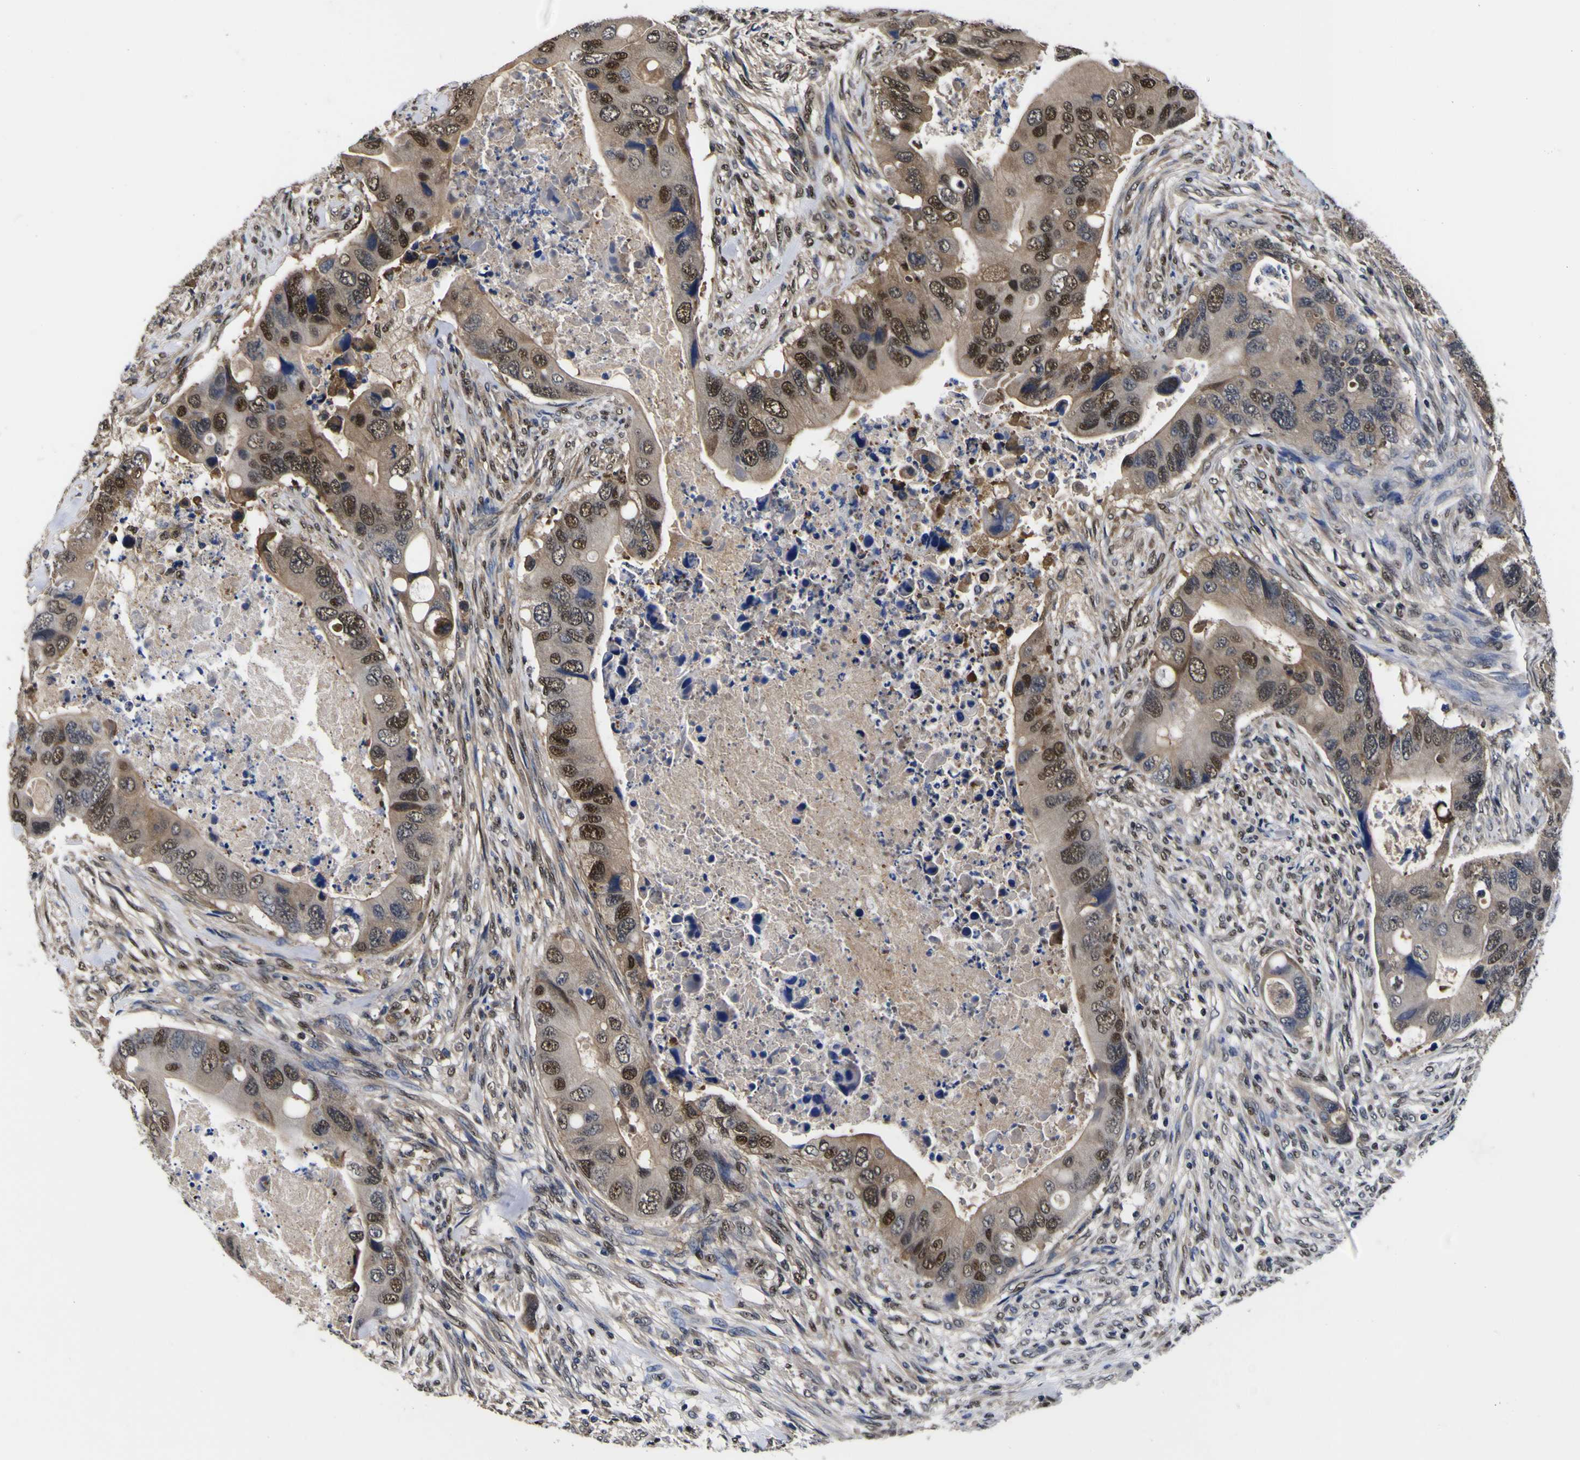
{"staining": {"intensity": "strong", "quantity": "25%-75%", "location": "cytoplasmic/membranous,nuclear"}, "tissue": "colorectal cancer", "cell_type": "Tumor cells", "image_type": "cancer", "snomed": [{"axis": "morphology", "description": "Adenocarcinoma, NOS"}, {"axis": "topography", "description": "Rectum"}], "caption": "High-power microscopy captured an IHC micrograph of colorectal adenocarcinoma, revealing strong cytoplasmic/membranous and nuclear expression in about 25%-75% of tumor cells.", "gene": "FAM110B", "patient": {"sex": "female", "age": 57}}